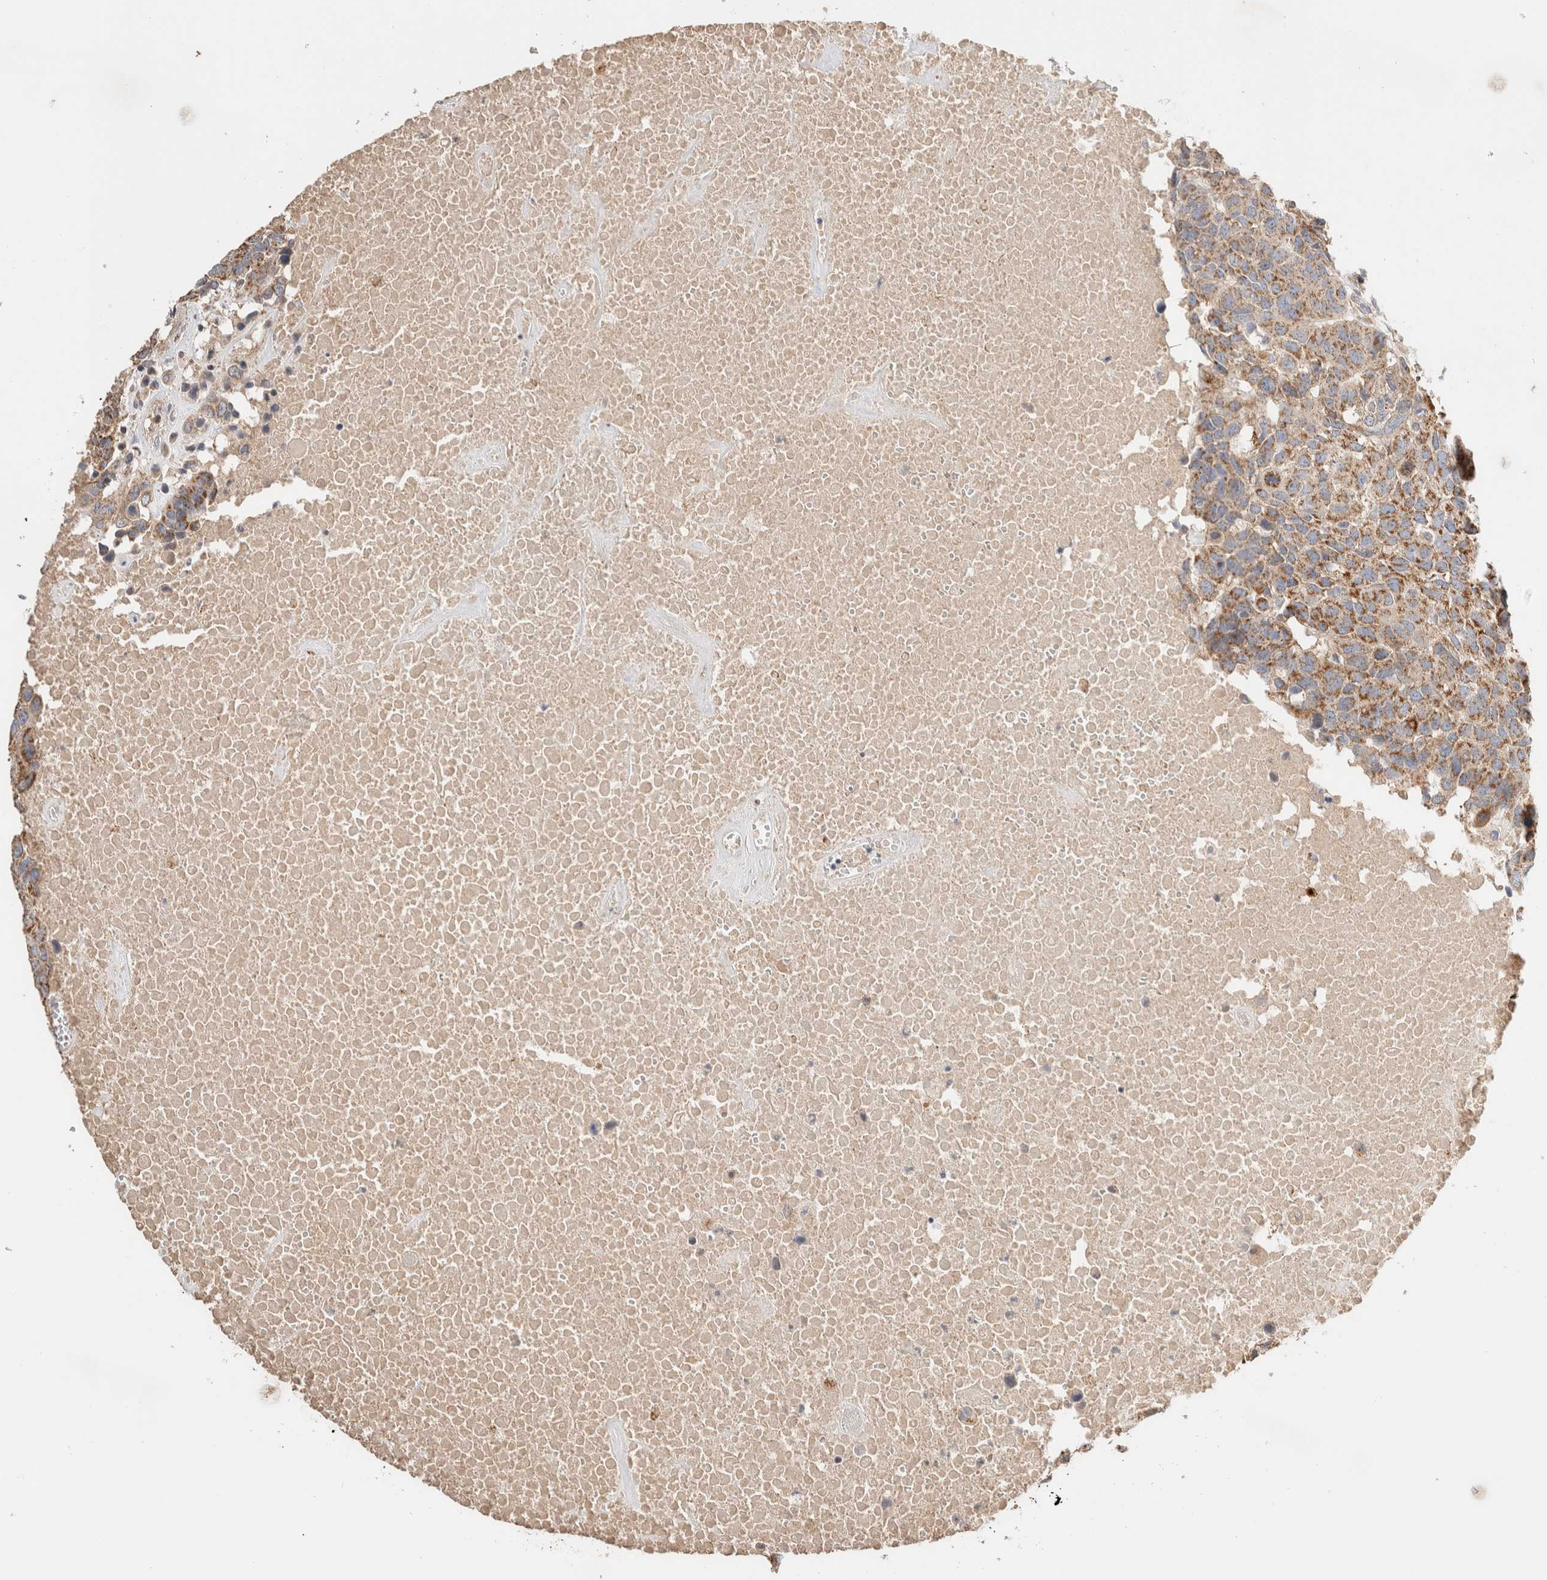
{"staining": {"intensity": "moderate", "quantity": ">75%", "location": "cytoplasmic/membranous"}, "tissue": "head and neck cancer", "cell_type": "Tumor cells", "image_type": "cancer", "snomed": [{"axis": "morphology", "description": "Squamous cell carcinoma, NOS"}, {"axis": "topography", "description": "Head-Neck"}], "caption": "Protein expression analysis of human head and neck cancer reveals moderate cytoplasmic/membranous expression in about >75% of tumor cells.", "gene": "B3GNTL1", "patient": {"sex": "male", "age": 66}}